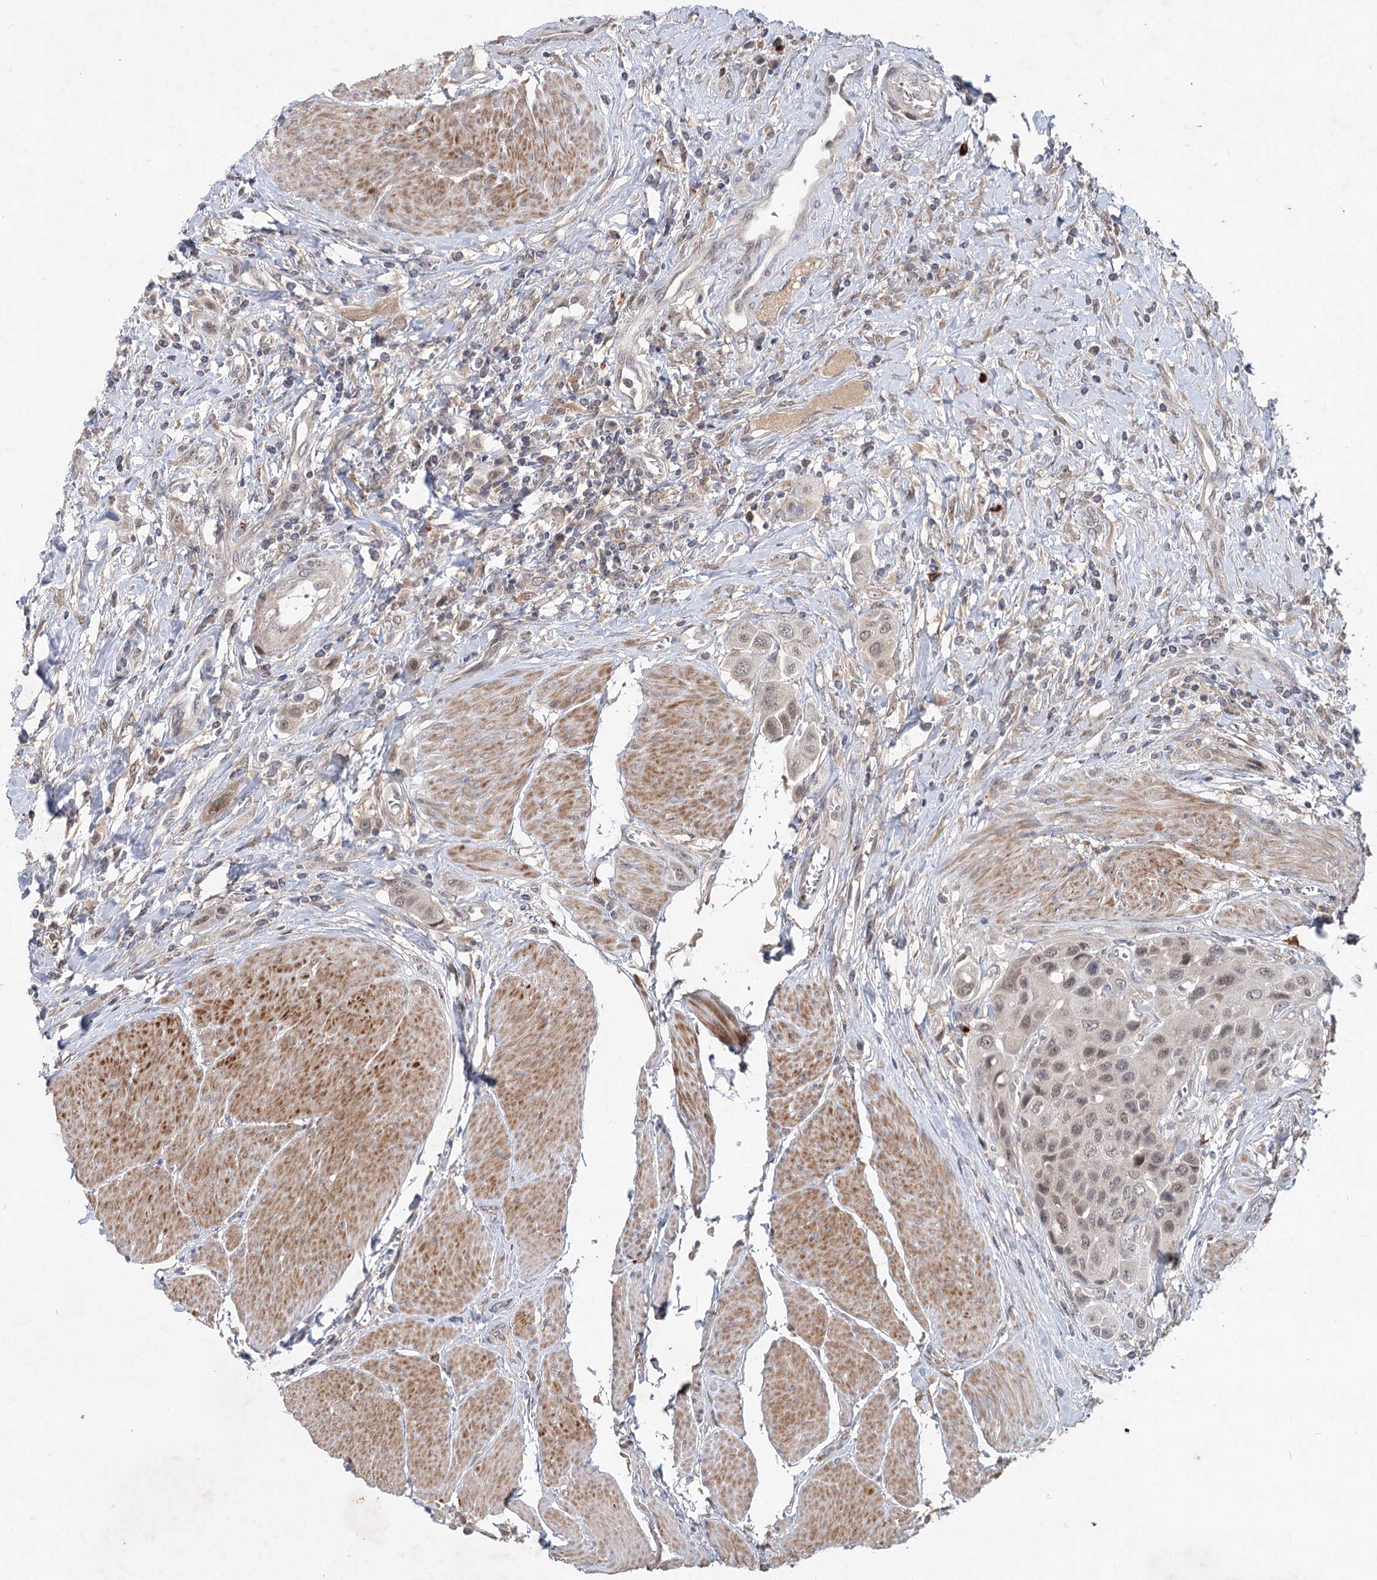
{"staining": {"intensity": "weak", "quantity": ">75%", "location": "nuclear"}, "tissue": "urothelial cancer", "cell_type": "Tumor cells", "image_type": "cancer", "snomed": [{"axis": "morphology", "description": "Urothelial carcinoma, High grade"}, {"axis": "topography", "description": "Urinary bladder"}], "caption": "Urothelial cancer was stained to show a protein in brown. There is low levels of weak nuclear expression in approximately >75% of tumor cells.", "gene": "AP3B1", "patient": {"sex": "male", "age": 50}}